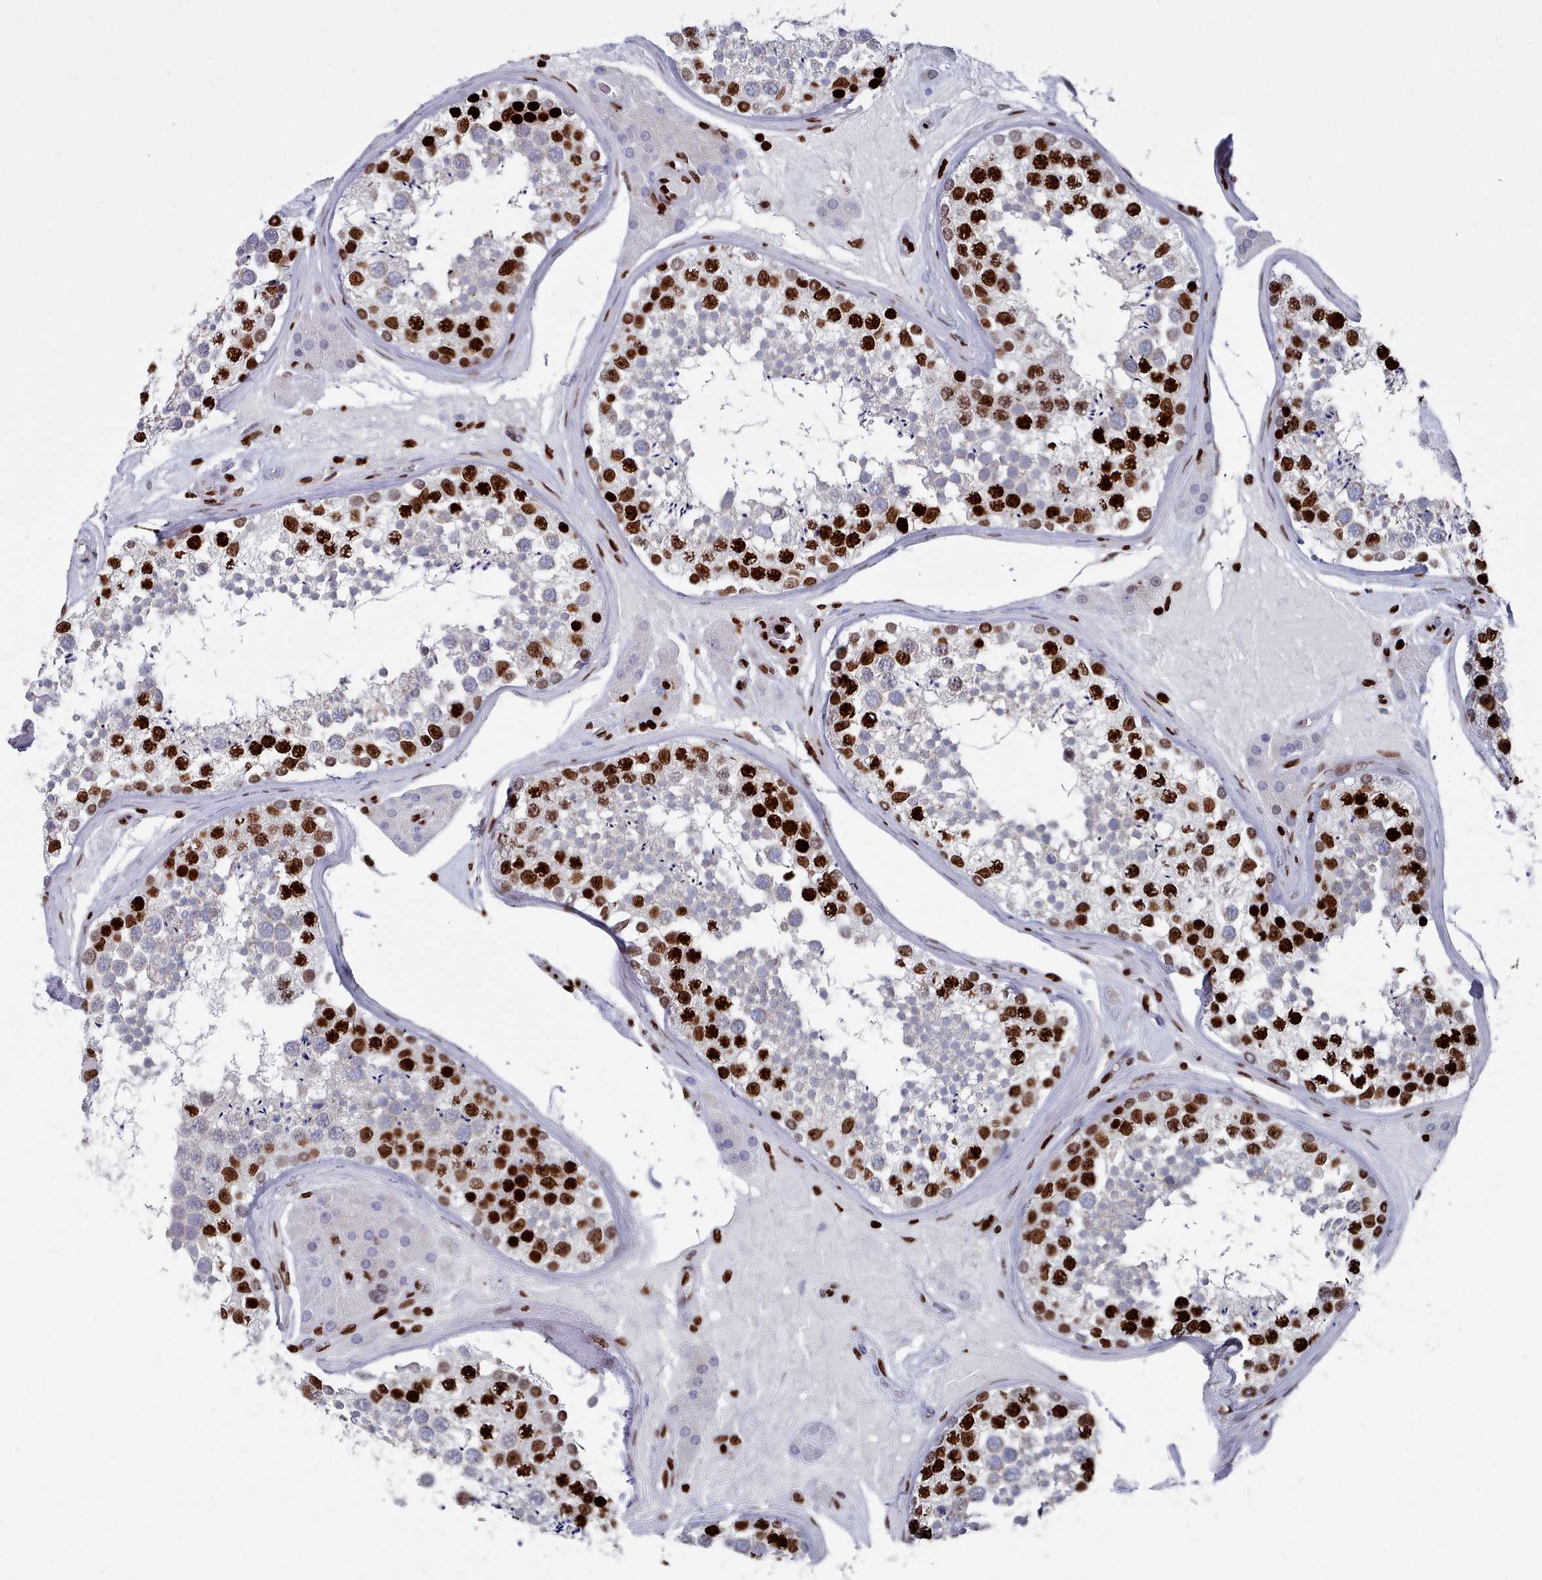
{"staining": {"intensity": "strong", "quantity": "25%-75%", "location": "nuclear"}, "tissue": "testis", "cell_type": "Cells in seminiferous ducts", "image_type": "normal", "snomed": [{"axis": "morphology", "description": "Normal tissue, NOS"}, {"axis": "topography", "description": "Testis"}], "caption": "IHC micrograph of normal testis stained for a protein (brown), which exhibits high levels of strong nuclear positivity in about 25%-75% of cells in seminiferous ducts.", "gene": "PCDHB11", "patient": {"sex": "male", "age": 46}}